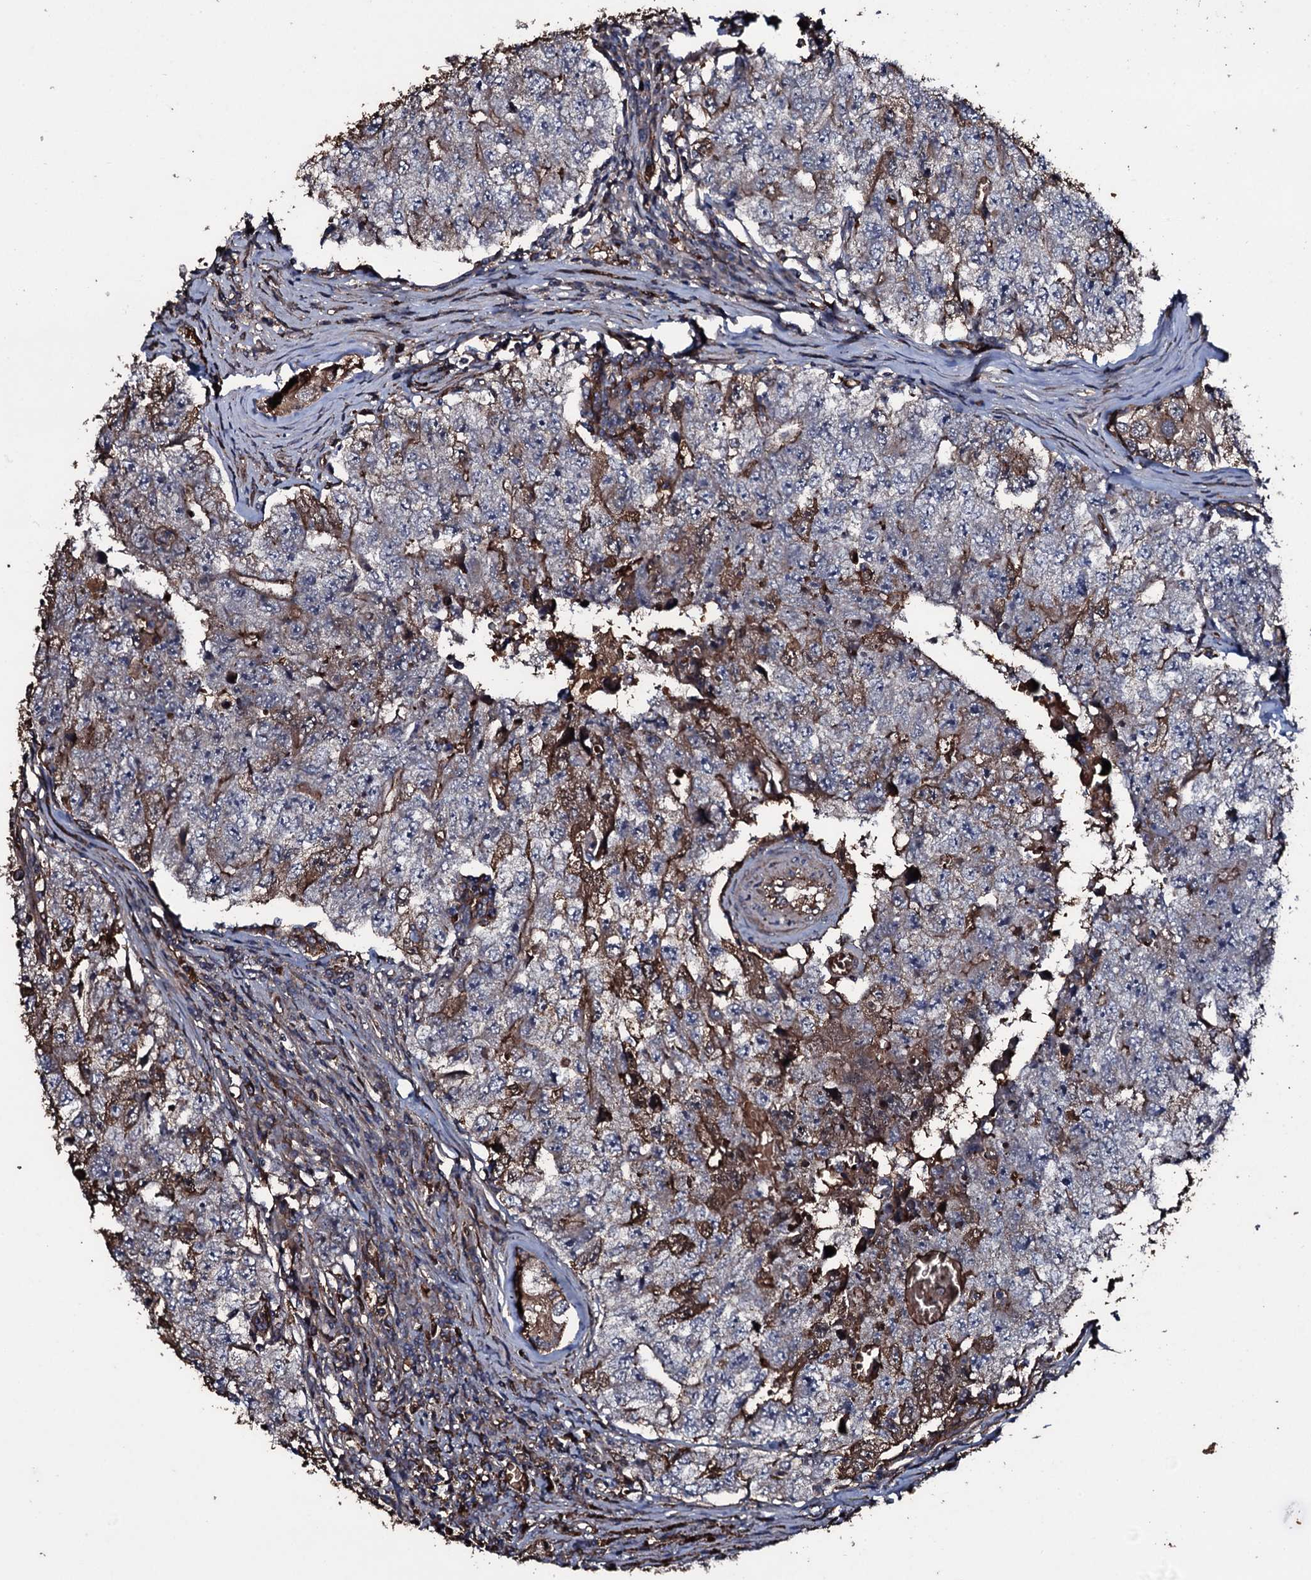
{"staining": {"intensity": "moderate", "quantity": "25%-75%", "location": "cytoplasmic/membranous"}, "tissue": "testis cancer", "cell_type": "Tumor cells", "image_type": "cancer", "snomed": [{"axis": "morphology", "description": "Carcinoma, Embryonal, NOS"}, {"axis": "topography", "description": "Testis"}], "caption": "Testis embryonal carcinoma stained with a brown dye reveals moderate cytoplasmic/membranous positive positivity in about 25%-75% of tumor cells.", "gene": "ZSWIM8", "patient": {"sex": "male", "age": 17}}